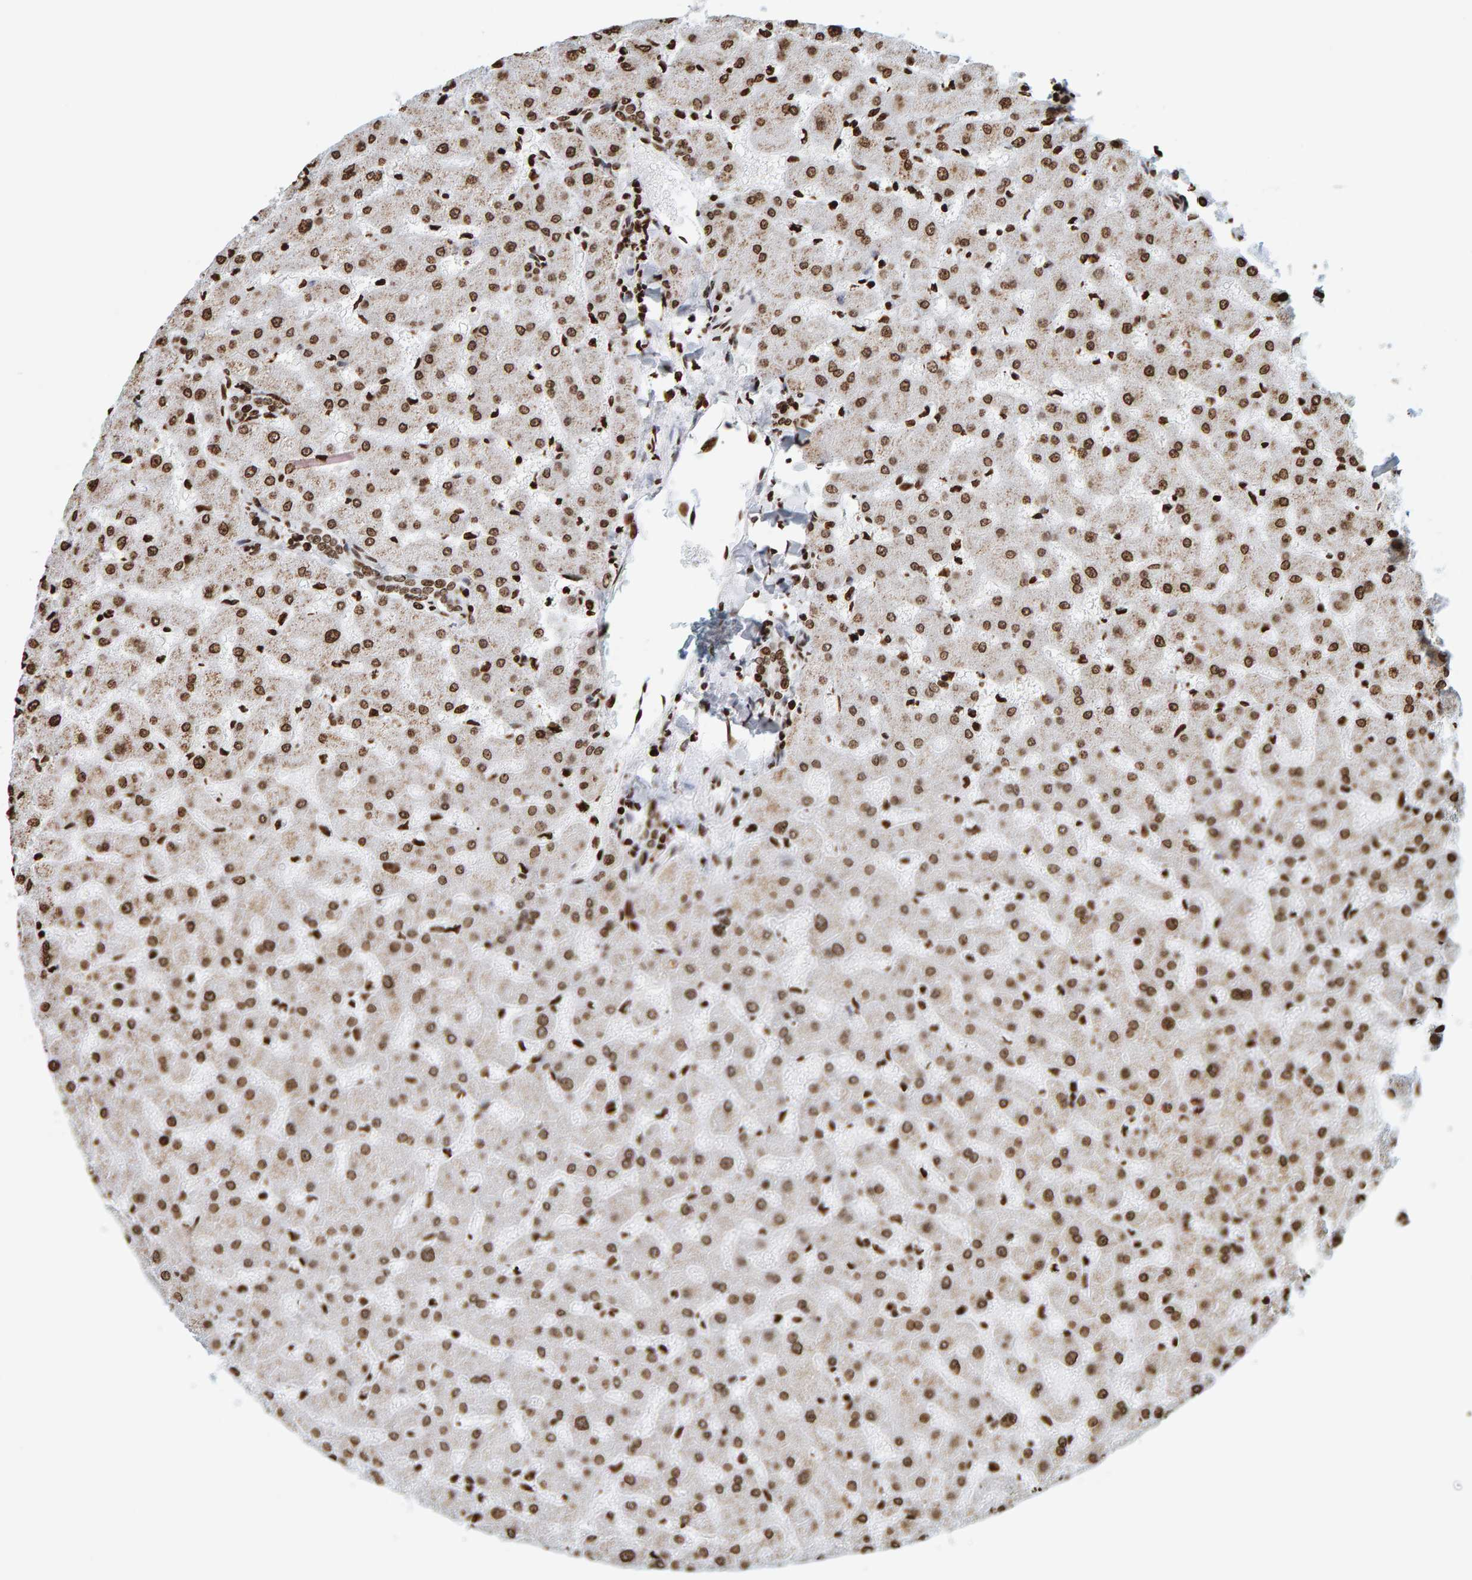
{"staining": {"intensity": "moderate", "quantity": ">75%", "location": "cytoplasmic/membranous"}, "tissue": "liver", "cell_type": "Cholangiocytes", "image_type": "normal", "snomed": [{"axis": "morphology", "description": "Normal tissue, NOS"}, {"axis": "topography", "description": "Liver"}], "caption": "Liver stained with IHC exhibits moderate cytoplasmic/membranous staining in about >75% of cholangiocytes. The staining was performed using DAB, with brown indicating positive protein expression. Nuclei are stained blue with hematoxylin.", "gene": "BRF2", "patient": {"sex": "female", "age": 63}}